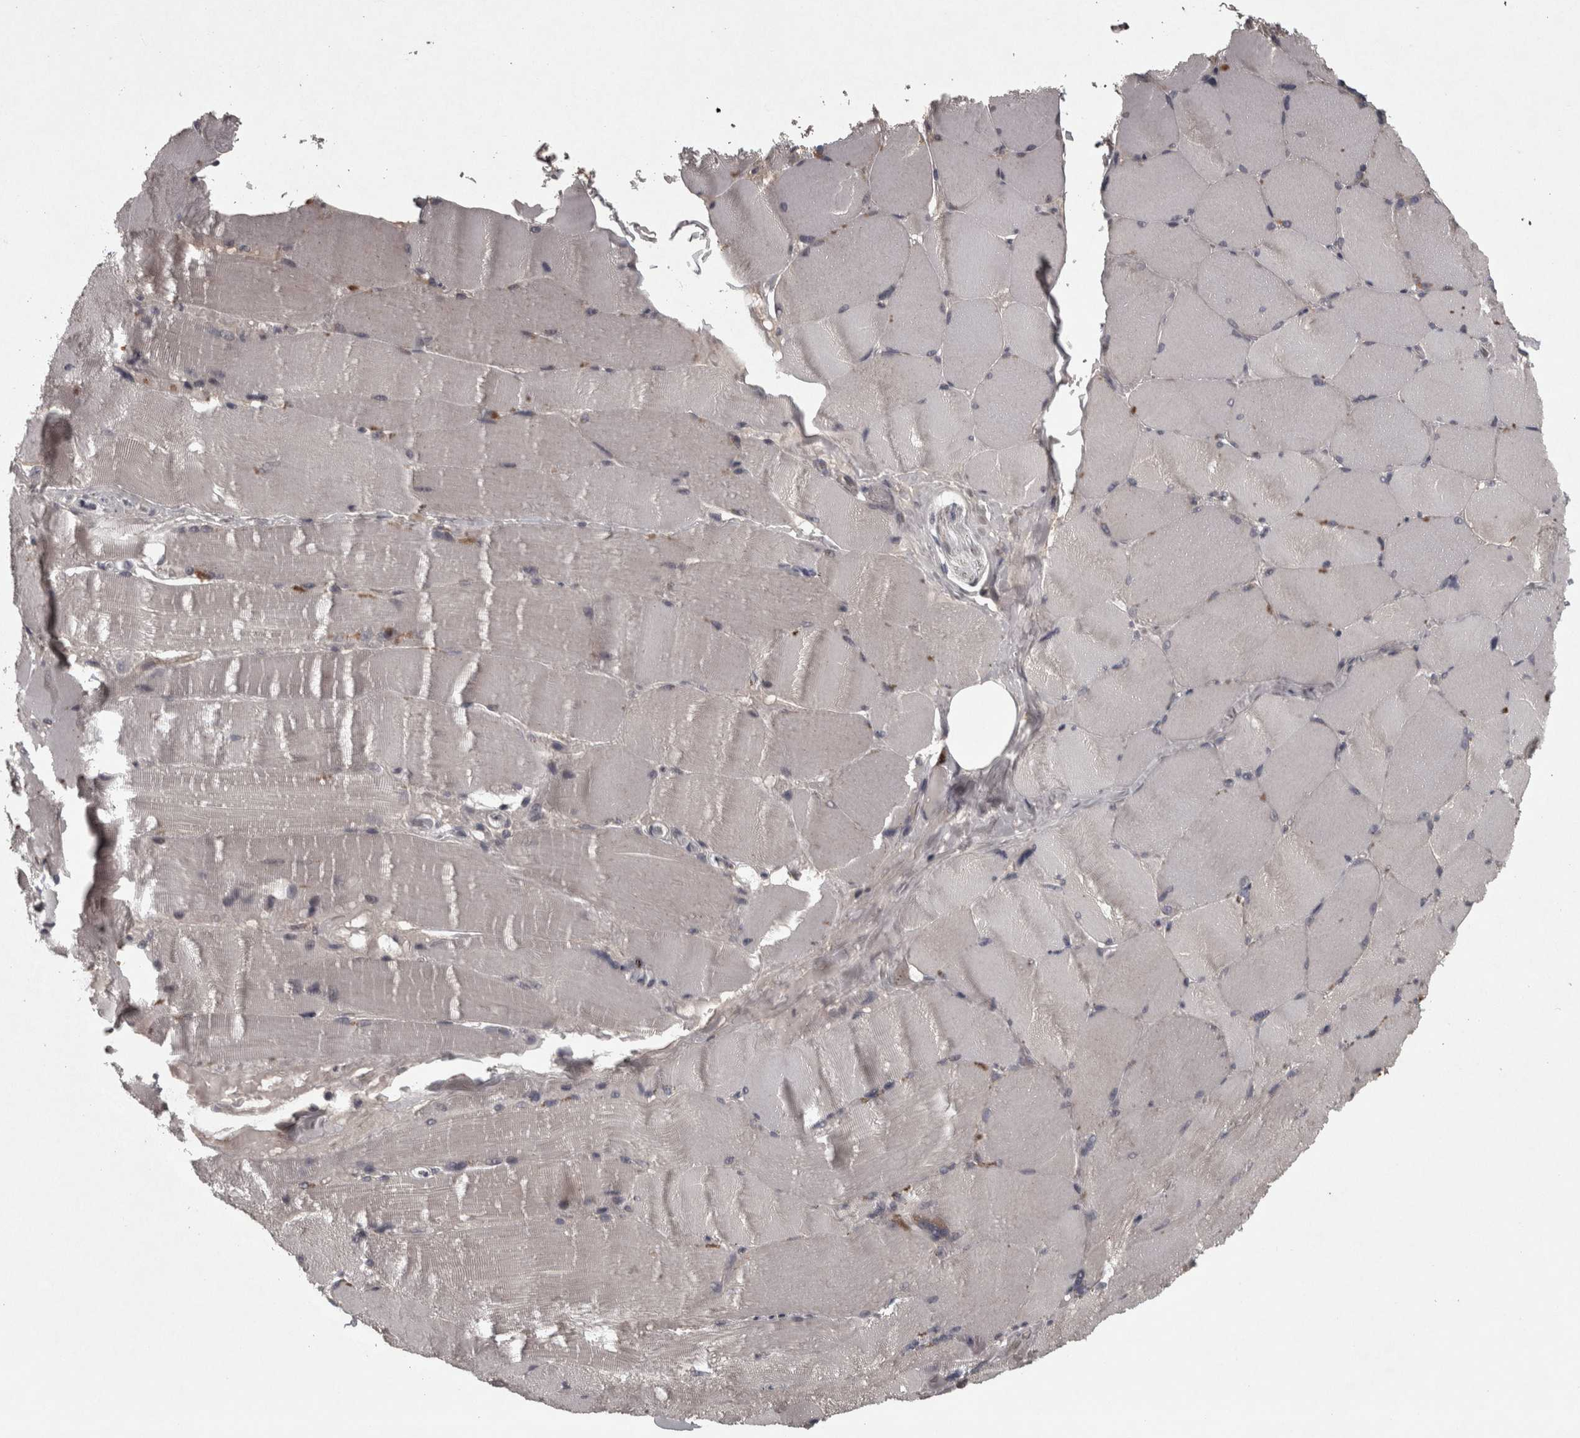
{"staining": {"intensity": "negative", "quantity": "none", "location": "none"}, "tissue": "skeletal muscle", "cell_type": "Myocytes", "image_type": "normal", "snomed": [{"axis": "morphology", "description": "Normal tissue, NOS"}, {"axis": "topography", "description": "Skin"}, {"axis": "topography", "description": "Skeletal muscle"}], "caption": "IHC of benign human skeletal muscle demonstrates no staining in myocytes. (DAB immunohistochemistry (IHC) visualized using brightfield microscopy, high magnification).", "gene": "PCDH17", "patient": {"sex": "male", "age": 83}}